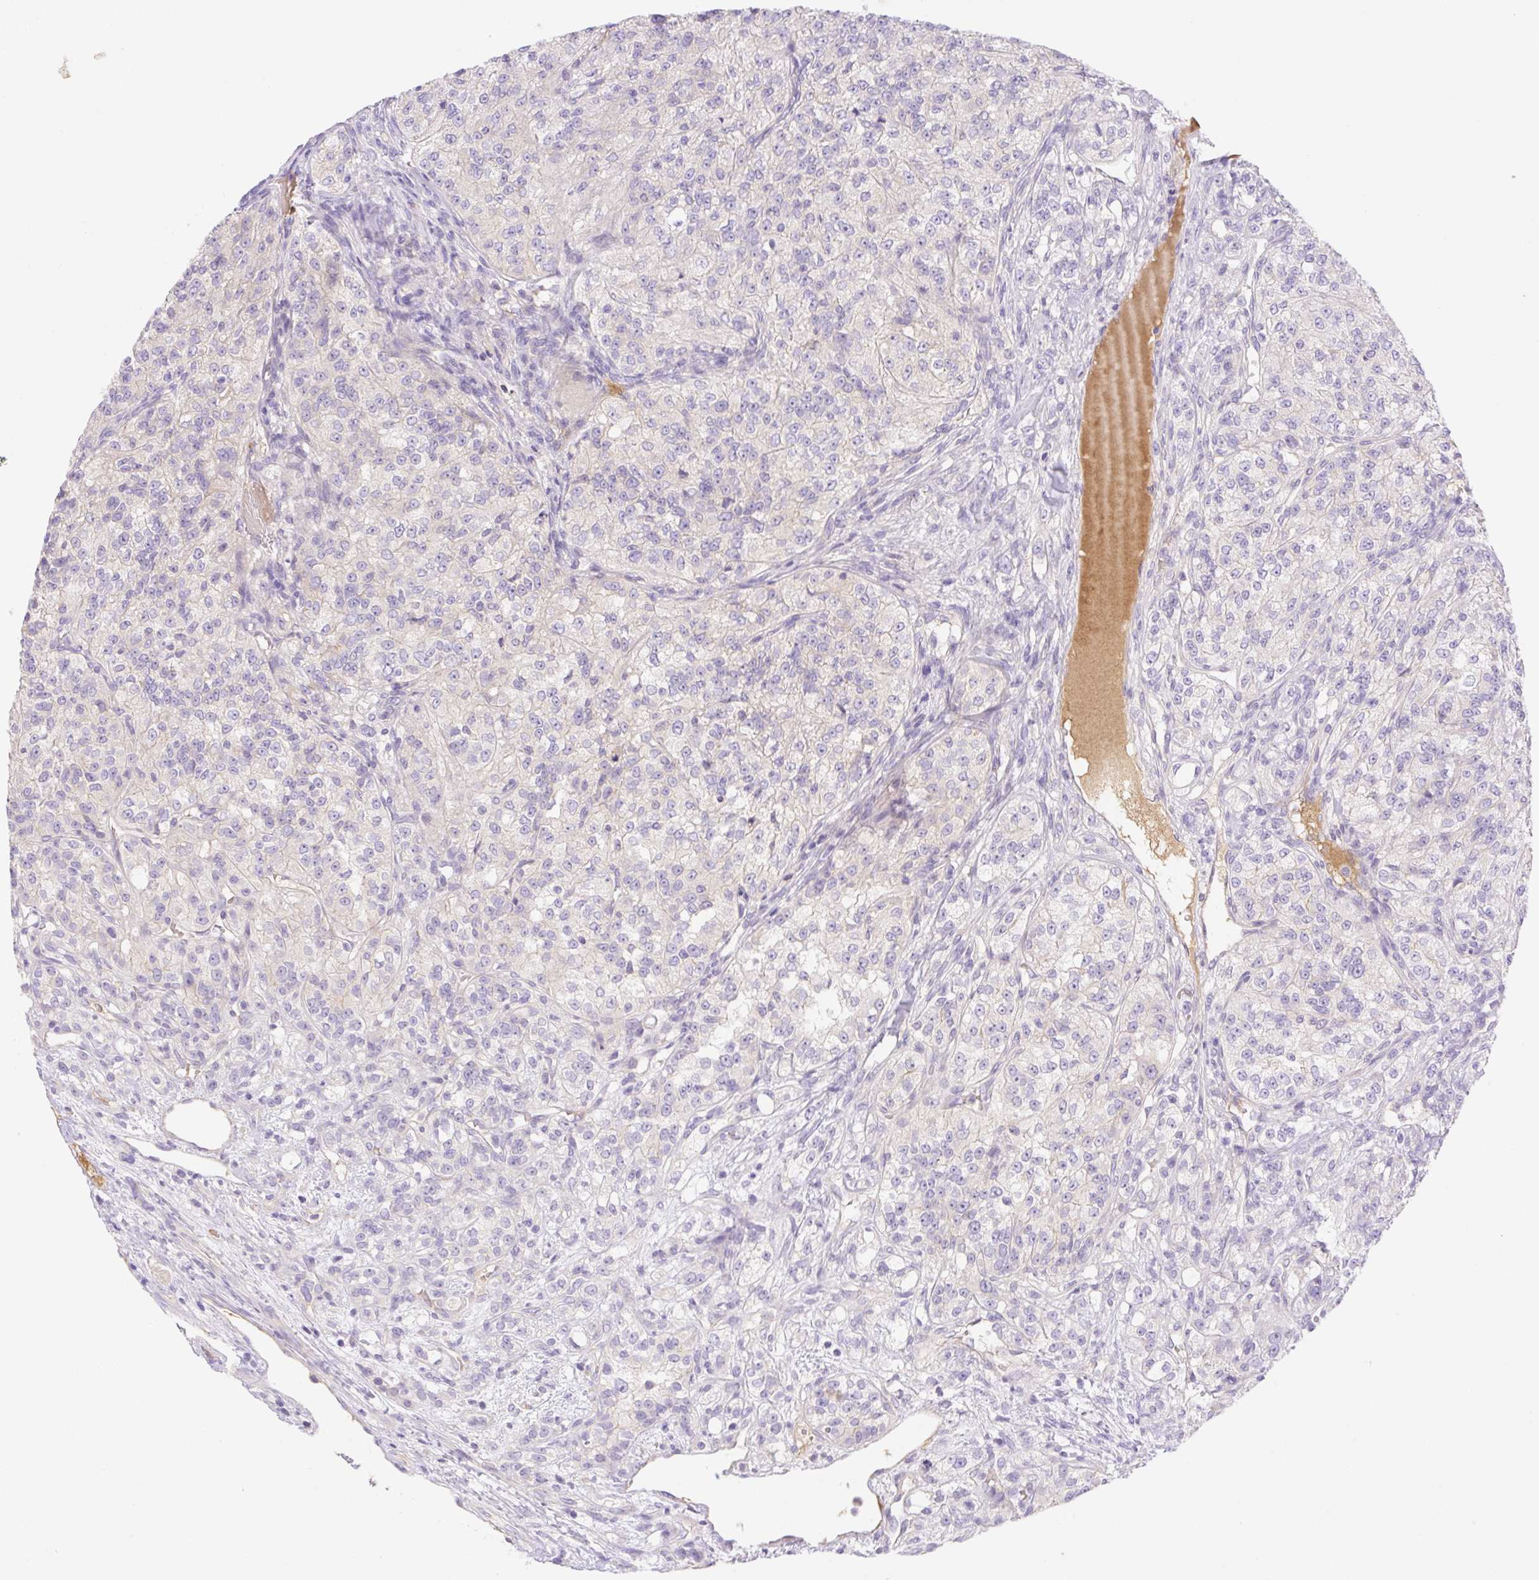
{"staining": {"intensity": "negative", "quantity": "none", "location": "none"}, "tissue": "renal cancer", "cell_type": "Tumor cells", "image_type": "cancer", "snomed": [{"axis": "morphology", "description": "Adenocarcinoma, NOS"}, {"axis": "topography", "description": "Kidney"}], "caption": "Renal adenocarcinoma stained for a protein using immunohistochemistry reveals no staining tumor cells.", "gene": "DENND5A", "patient": {"sex": "female", "age": 63}}